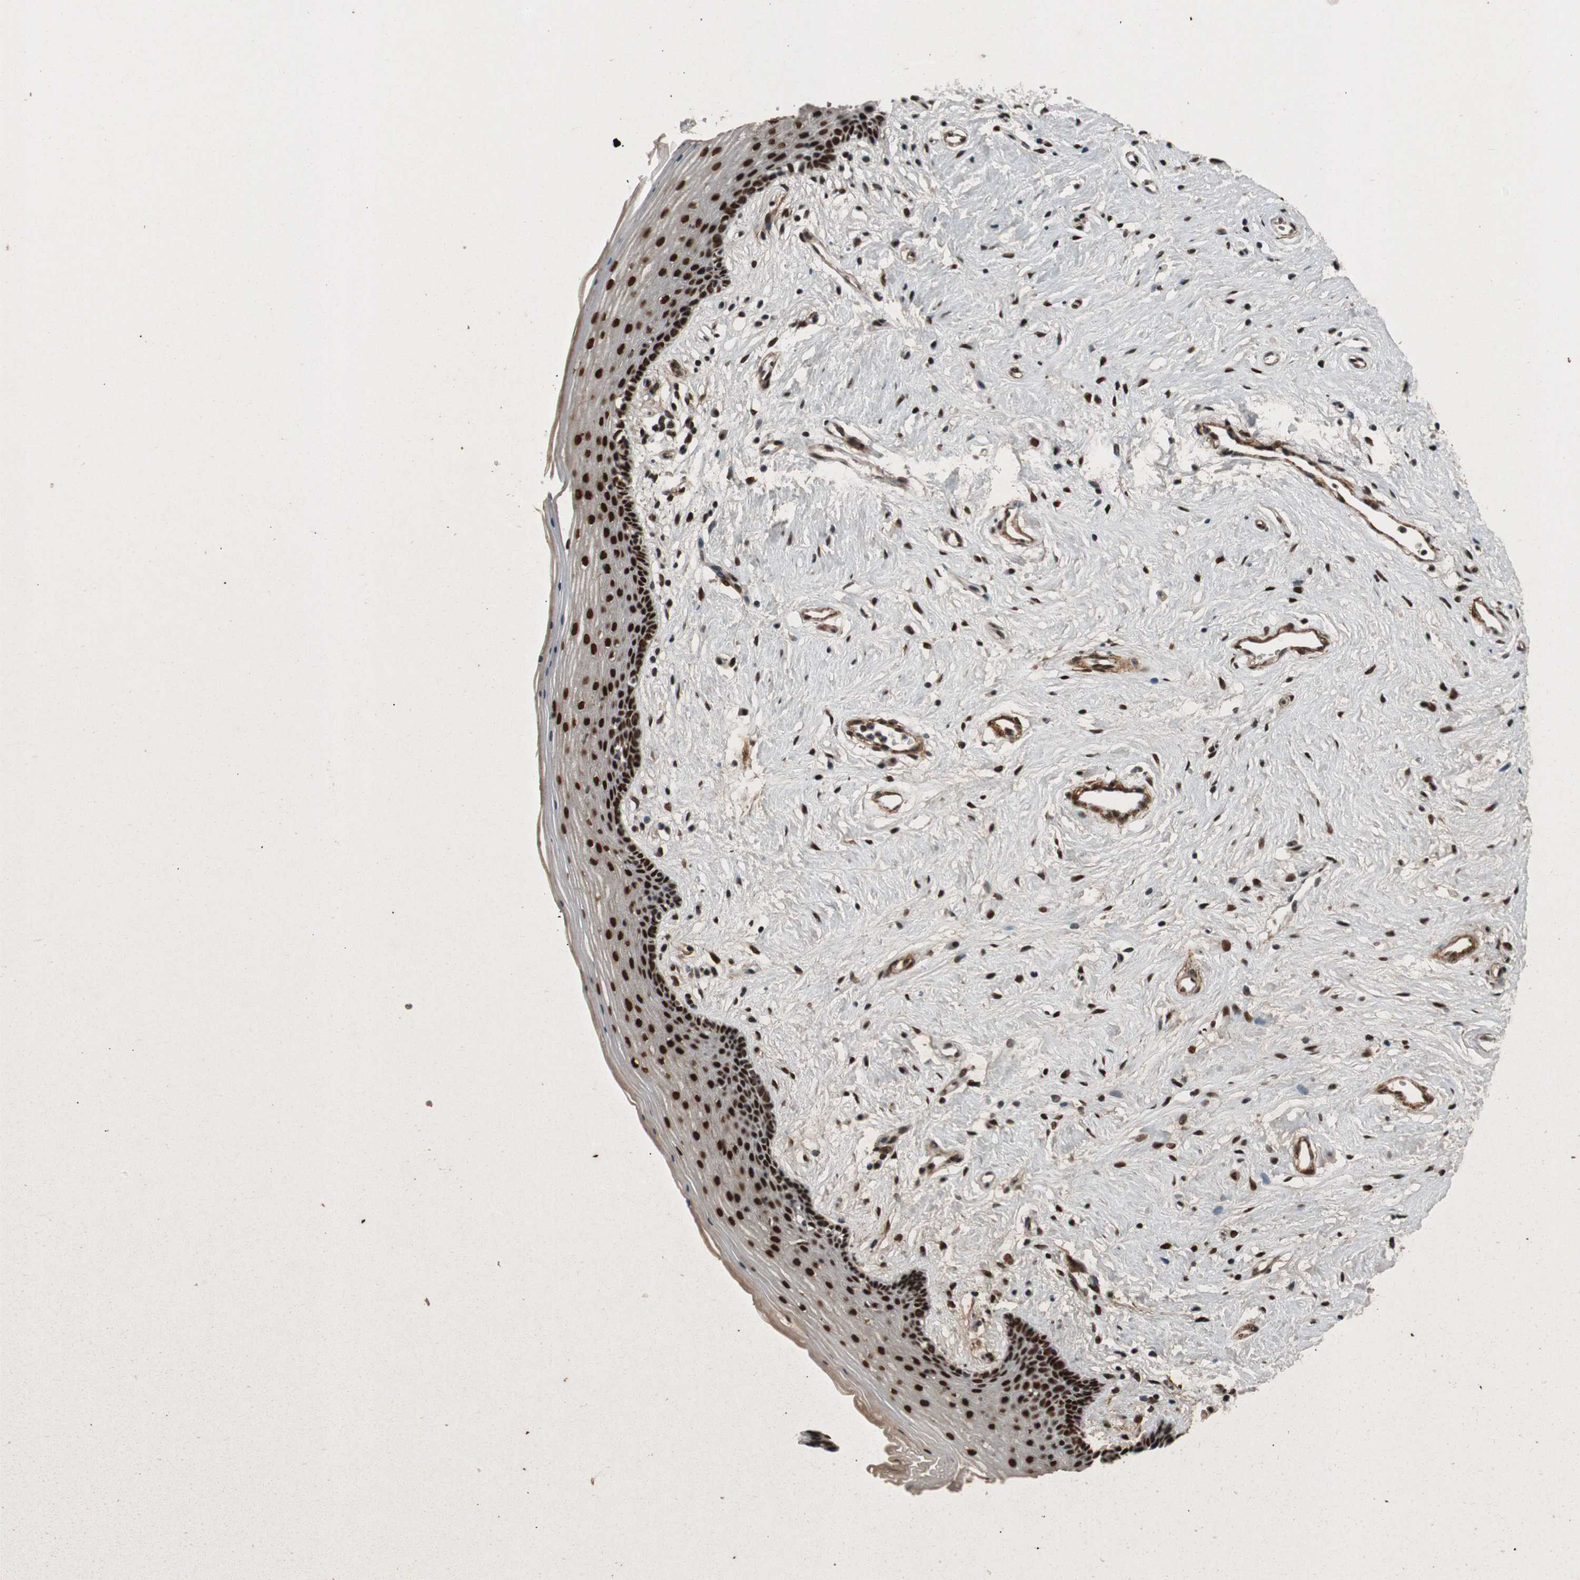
{"staining": {"intensity": "strong", "quantity": ">75%", "location": "nuclear"}, "tissue": "vagina", "cell_type": "Squamous epithelial cells", "image_type": "normal", "snomed": [{"axis": "morphology", "description": "Normal tissue, NOS"}, {"axis": "topography", "description": "Vagina"}], "caption": "Immunohistochemistry (IHC) staining of unremarkable vagina, which displays high levels of strong nuclear expression in approximately >75% of squamous epithelial cells indicating strong nuclear protein positivity. The staining was performed using DAB (brown) for protein detection and nuclei were counterstained in hematoxylin (blue).", "gene": "HEXIM1", "patient": {"sex": "female", "age": 44}}